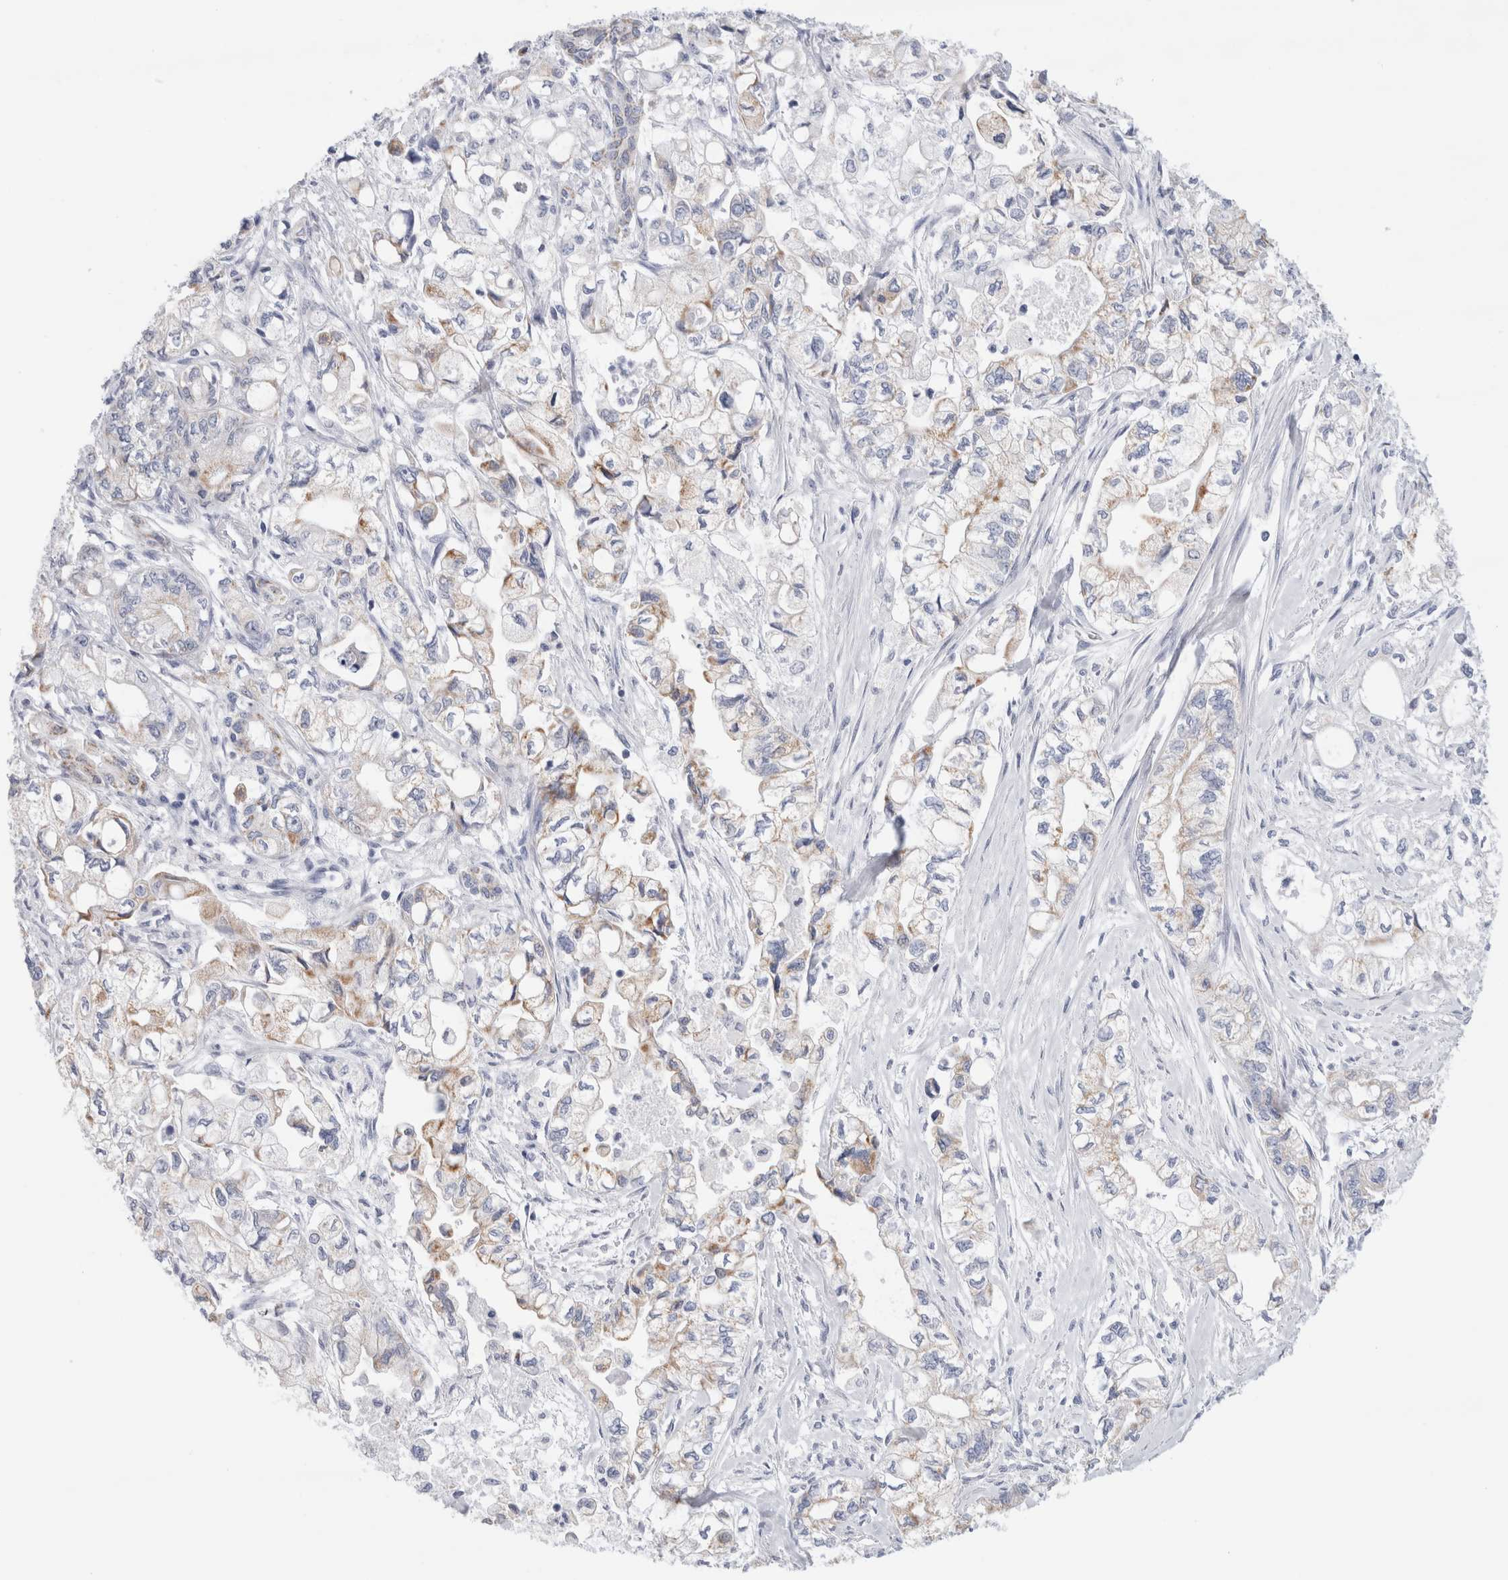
{"staining": {"intensity": "moderate", "quantity": "<25%", "location": "cytoplasmic/membranous"}, "tissue": "pancreatic cancer", "cell_type": "Tumor cells", "image_type": "cancer", "snomed": [{"axis": "morphology", "description": "Adenocarcinoma, NOS"}, {"axis": "topography", "description": "Pancreas"}], "caption": "Immunohistochemical staining of pancreatic cancer displays moderate cytoplasmic/membranous protein staining in approximately <25% of tumor cells.", "gene": "ECHDC2", "patient": {"sex": "male", "age": 79}}